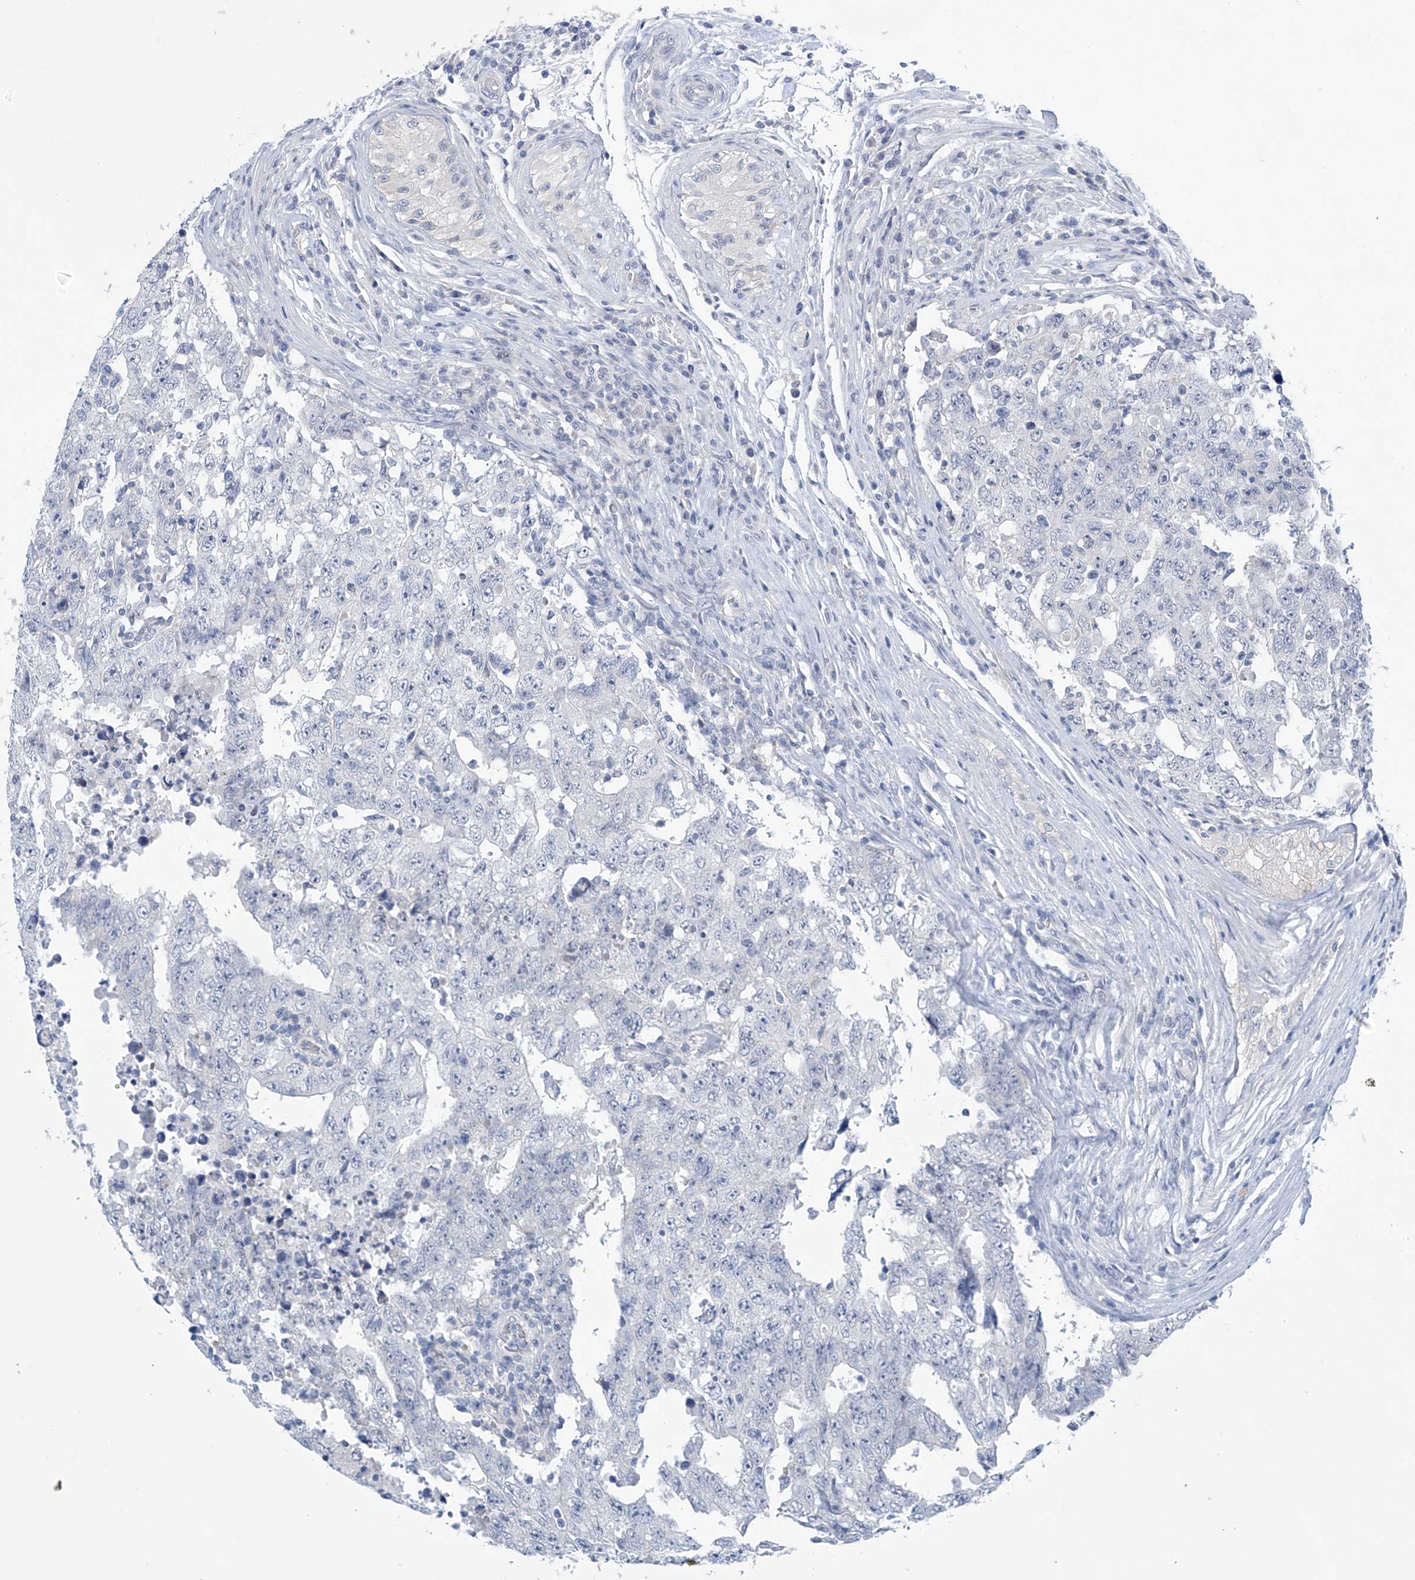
{"staining": {"intensity": "negative", "quantity": "none", "location": "none"}, "tissue": "testis cancer", "cell_type": "Tumor cells", "image_type": "cancer", "snomed": [{"axis": "morphology", "description": "Carcinoma, Embryonal, NOS"}, {"axis": "topography", "description": "Testis"}], "caption": "The micrograph displays no significant positivity in tumor cells of testis cancer (embryonal carcinoma).", "gene": "SLC35A5", "patient": {"sex": "male", "age": 26}}